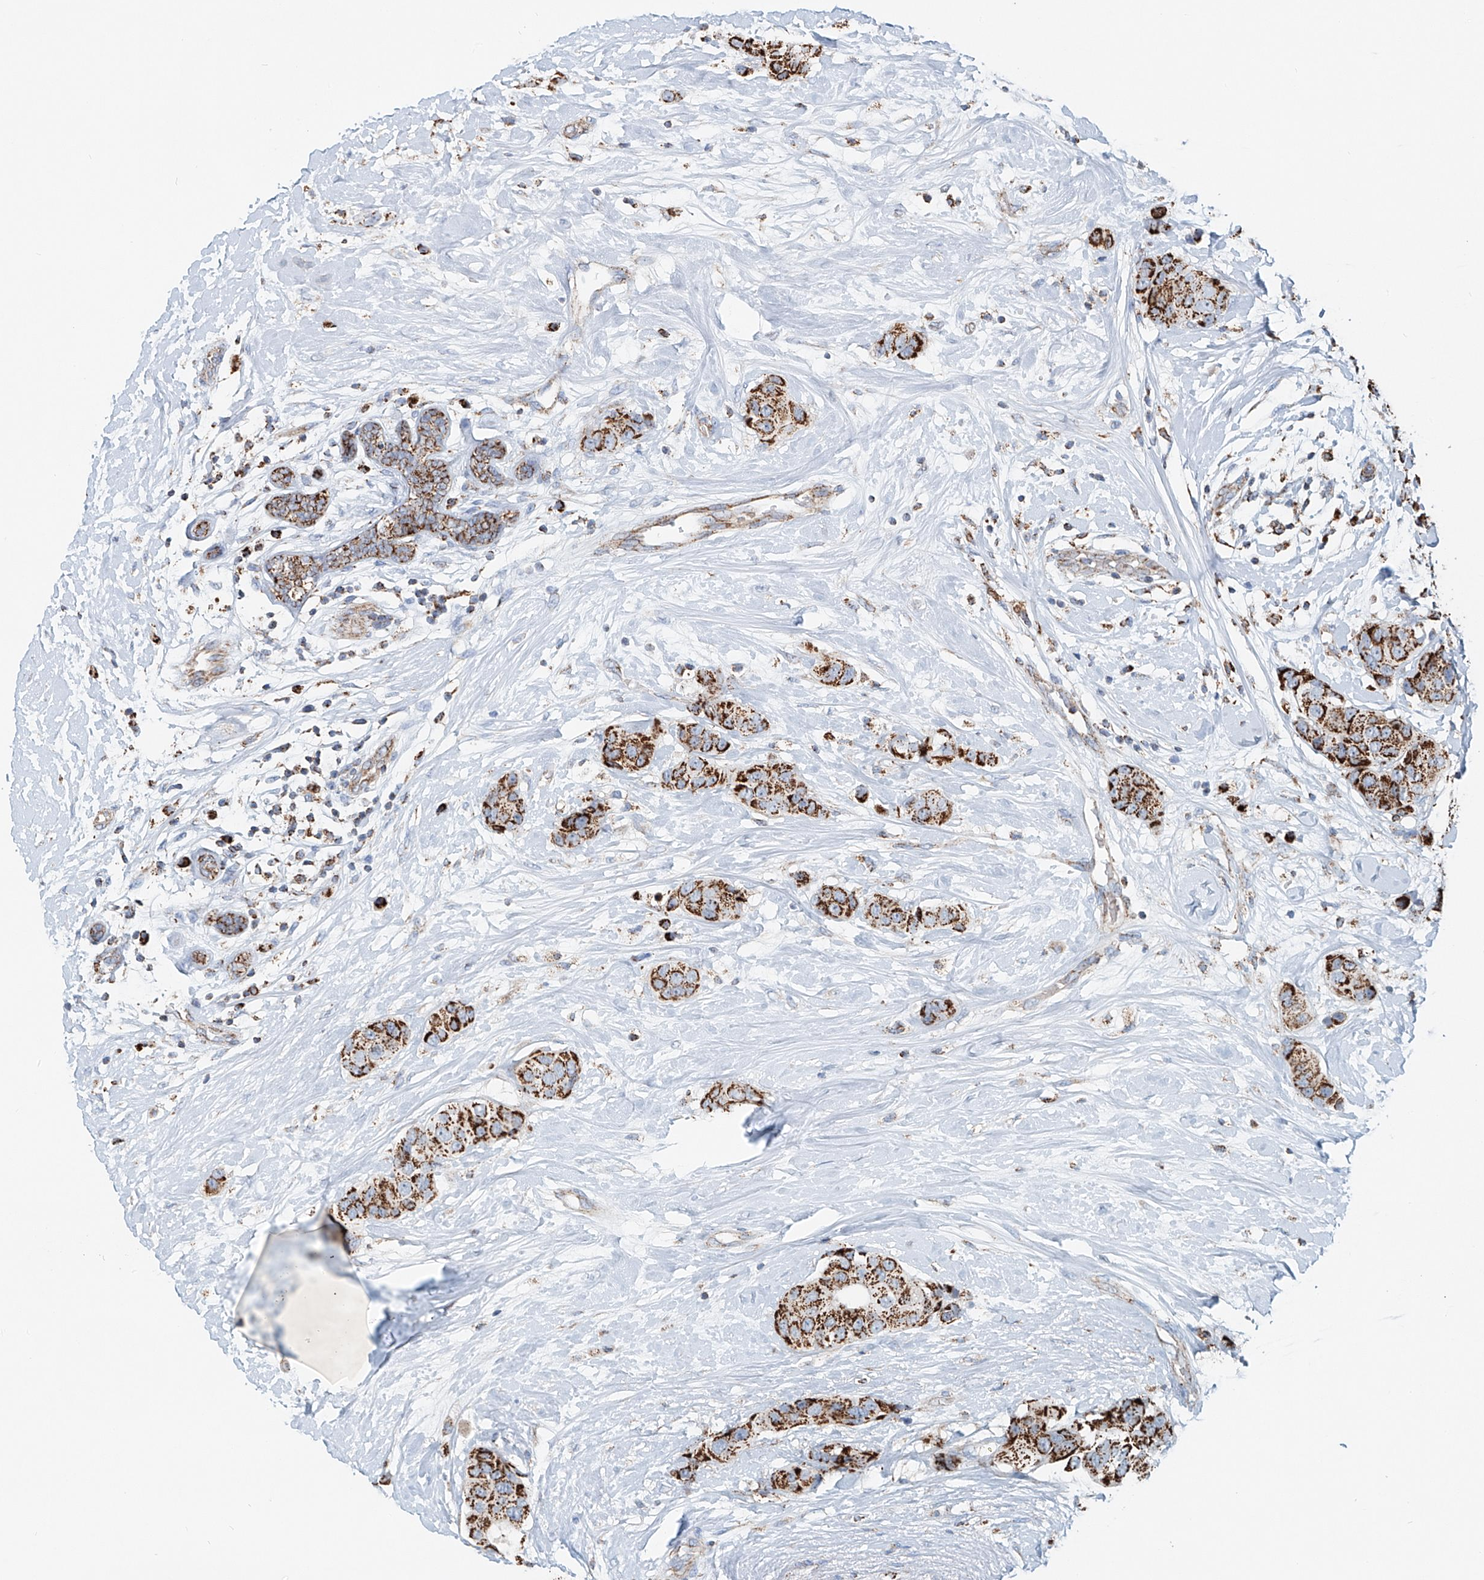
{"staining": {"intensity": "strong", "quantity": ">75%", "location": "cytoplasmic/membranous"}, "tissue": "breast cancer", "cell_type": "Tumor cells", "image_type": "cancer", "snomed": [{"axis": "morphology", "description": "Normal tissue, NOS"}, {"axis": "morphology", "description": "Duct carcinoma"}, {"axis": "topography", "description": "Breast"}], "caption": "About >75% of tumor cells in invasive ductal carcinoma (breast) display strong cytoplasmic/membranous protein staining as visualized by brown immunohistochemical staining.", "gene": "CARD10", "patient": {"sex": "female", "age": 39}}